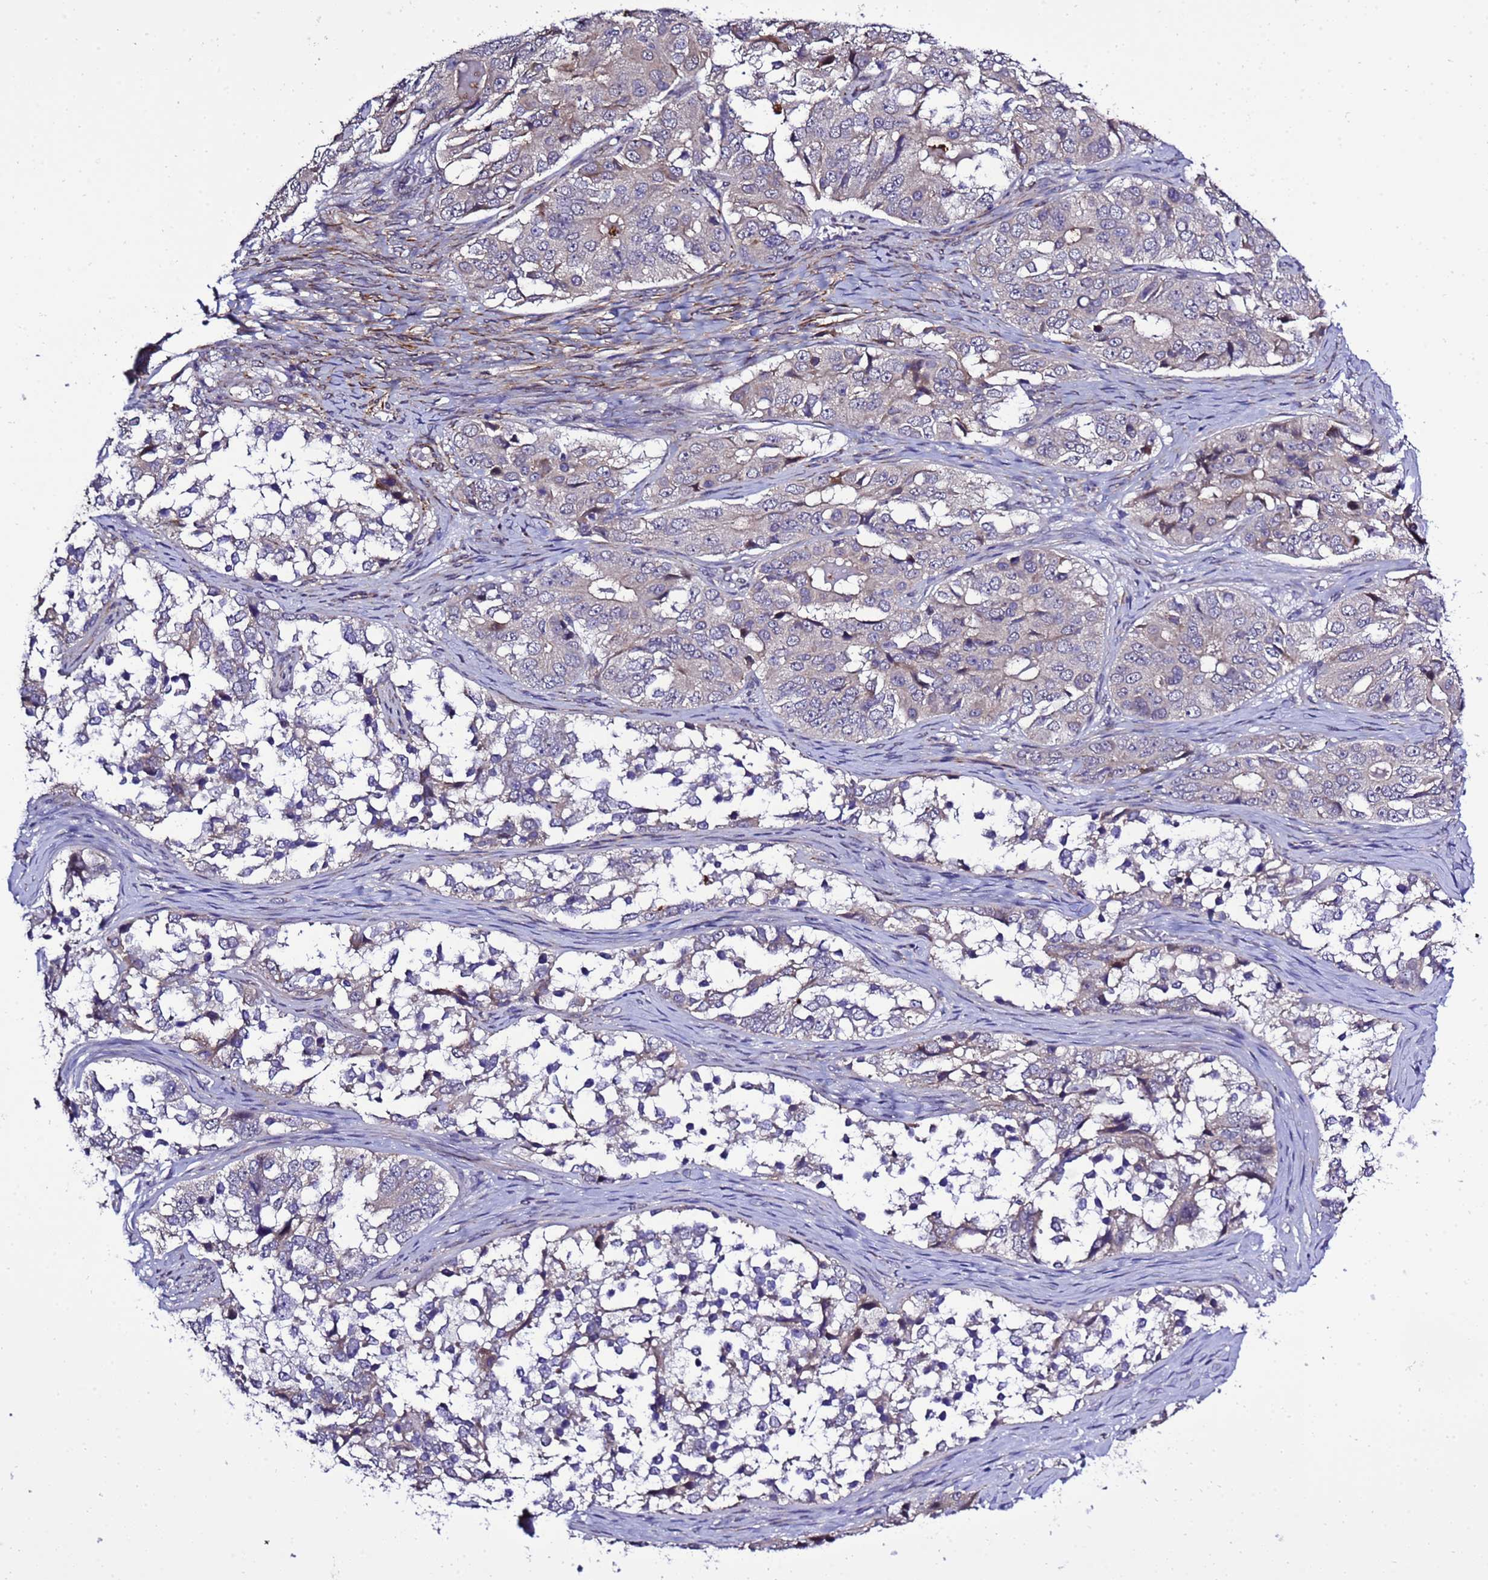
{"staining": {"intensity": "negative", "quantity": "none", "location": "none"}, "tissue": "ovarian cancer", "cell_type": "Tumor cells", "image_type": "cancer", "snomed": [{"axis": "morphology", "description": "Carcinoma, endometroid"}, {"axis": "topography", "description": "Ovary"}], "caption": "An image of ovarian endometroid carcinoma stained for a protein demonstrates no brown staining in tumor cells. (Immunohistochemistry, brightfield microscopy, high magnification).", "gene": "GZF1", "patient": {"sex": "female", "age": 51}}